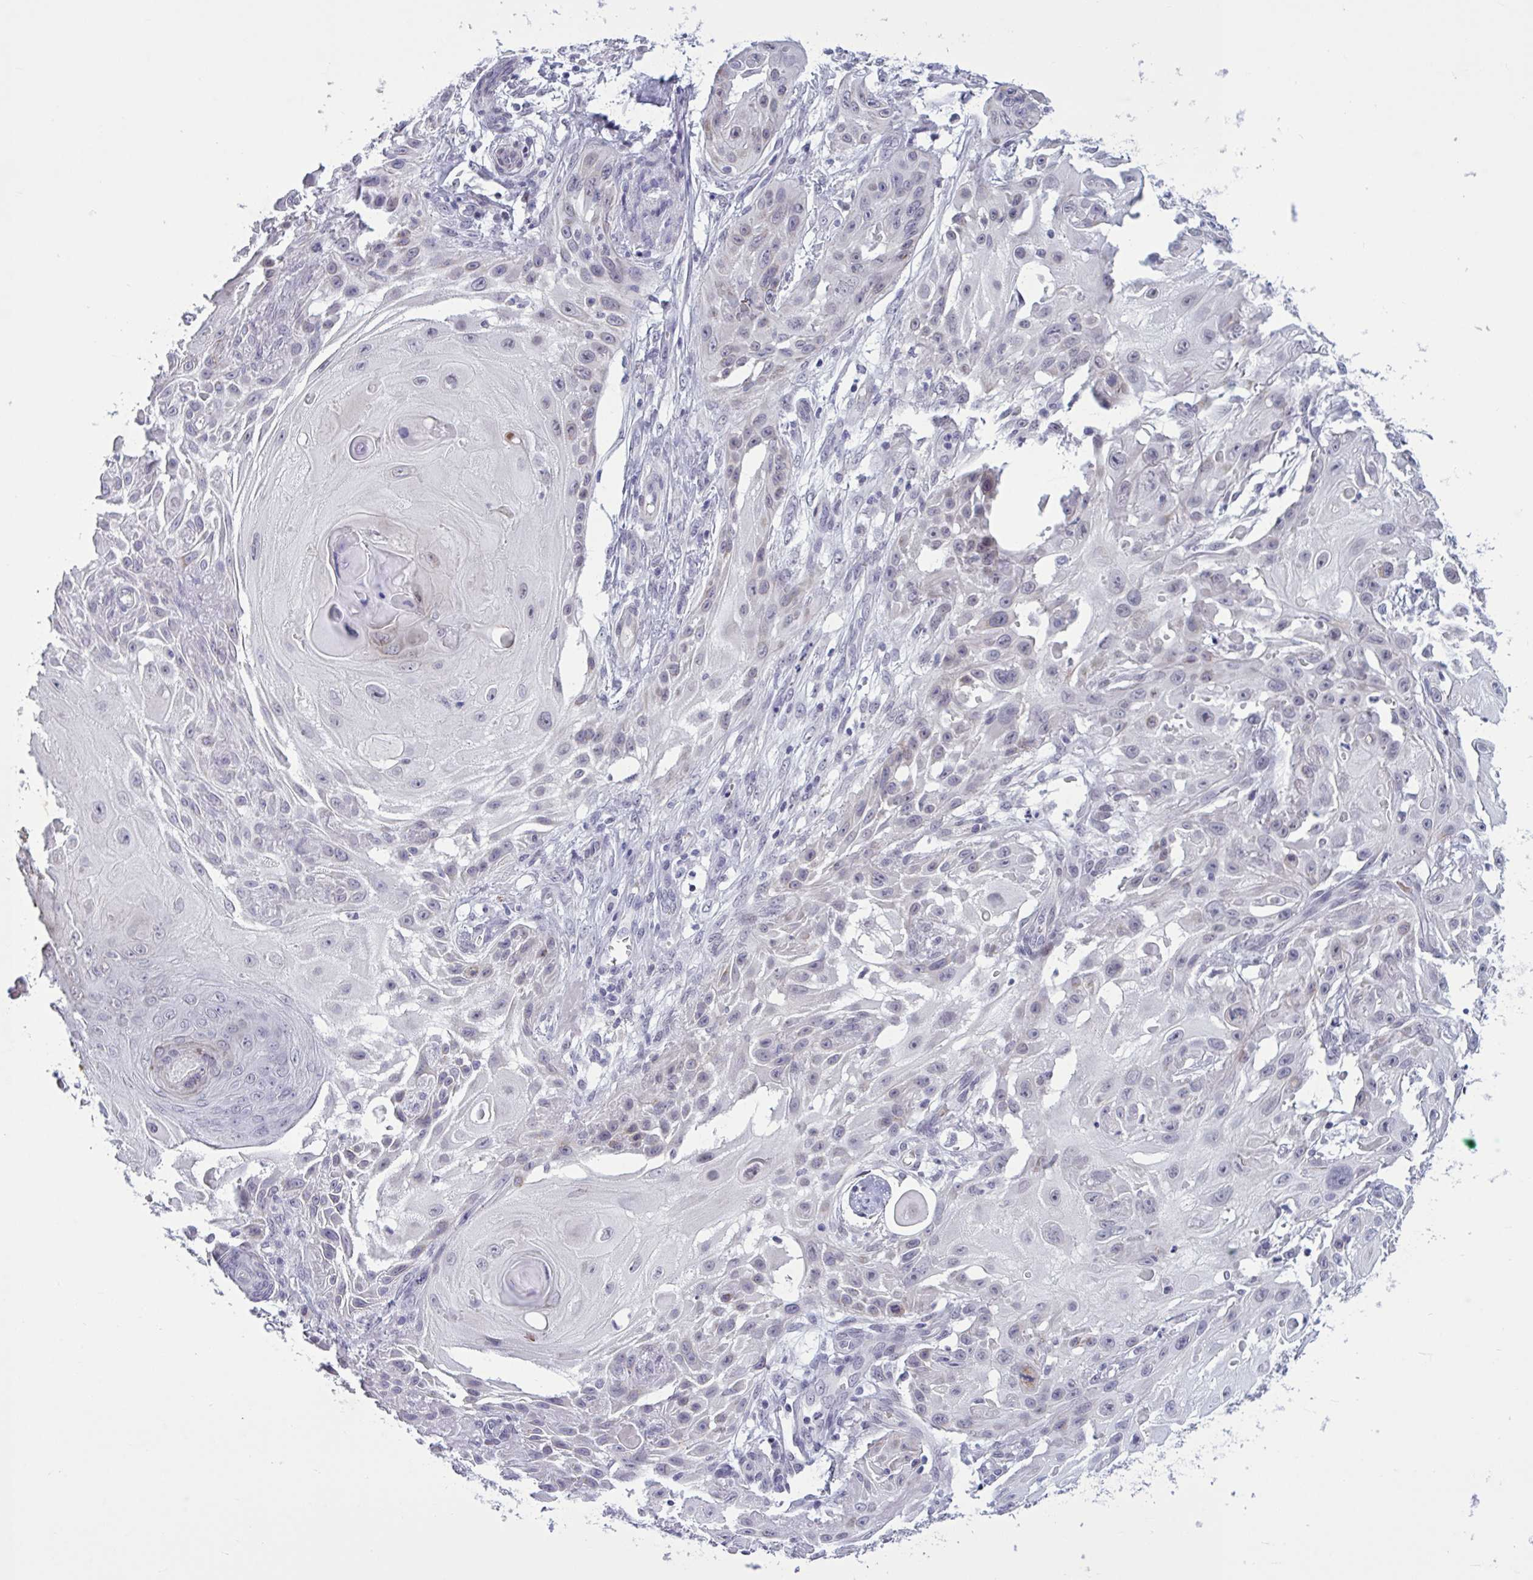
{"staining": {"intensity": "negative", "quantity": "none", "location": "none"}, "tissue": "skin cancer", "cell_type": "Tumor cells", "image_type": "cancer", "snomed": [{"axis": "morphology", "description": "Squamous cell carcinoma, NOS"}, {"axis": "topography", "description": "Skin"}], "caption": "A photomicrograph of human skin cancer (squamous cell carcinoma) is negative for staining in tumor cells.", "gene": "CNGB3", "patient": {"sex": "female", "age": 91}}